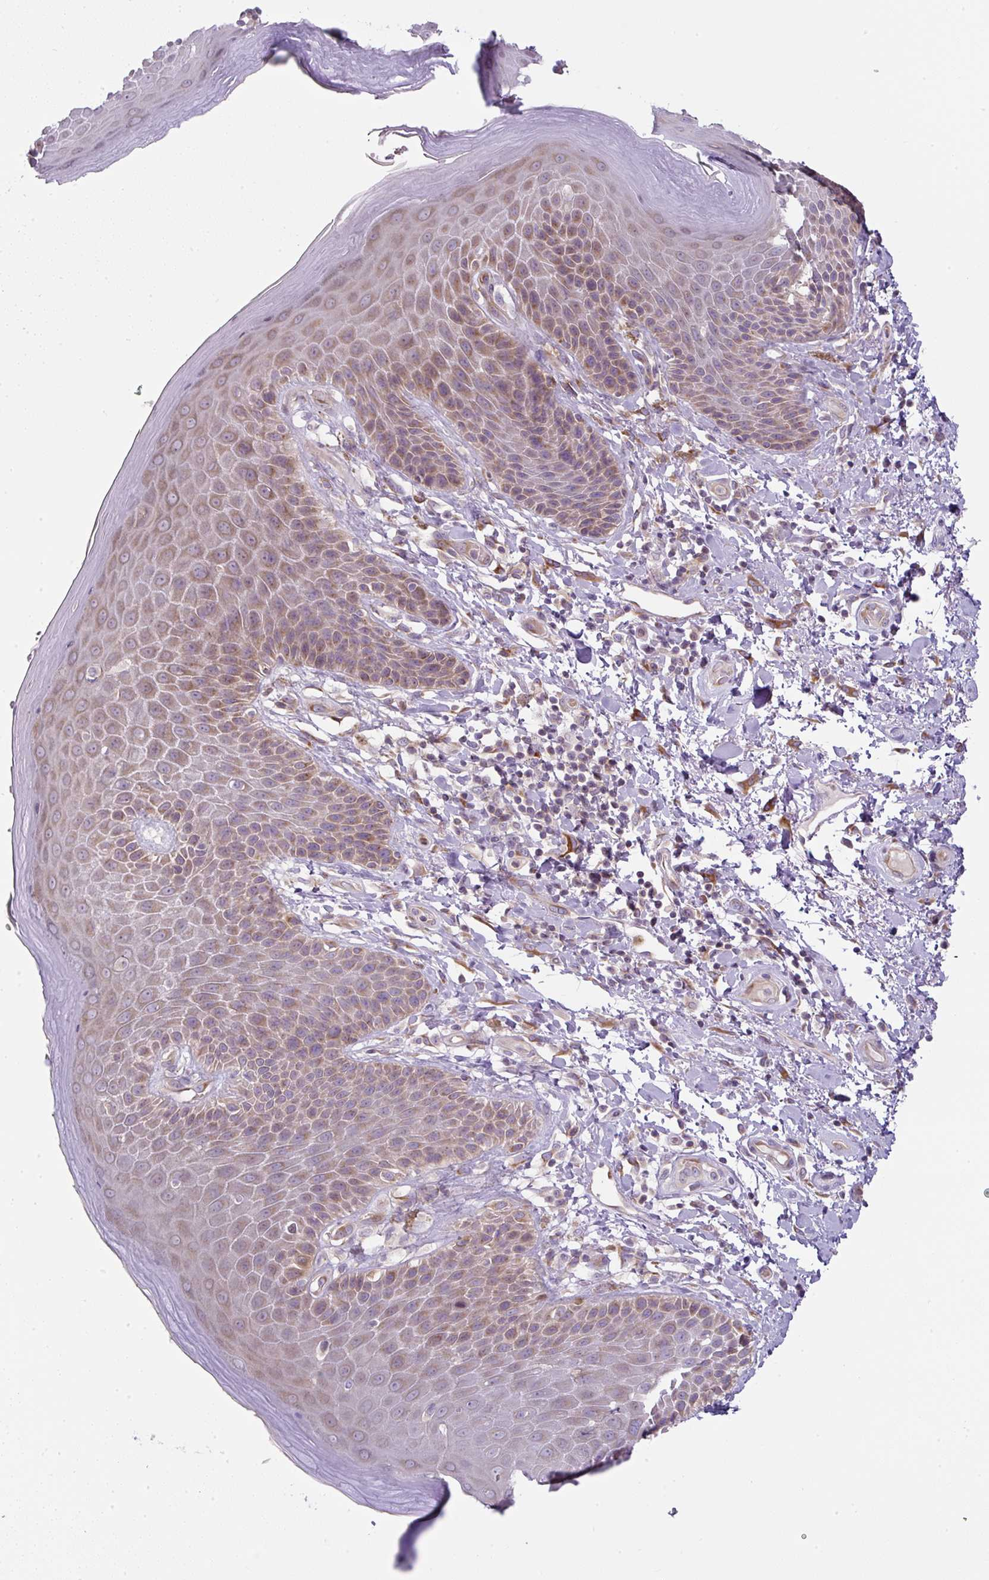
{"staining": {"intensity": "moderate", "quantity": "25%-75%", "location": "cytoplasmic/membranous"}, "tissue": "skin", "cell_type": "Epidermal cells", "image_type": "normal", "snomed": [{"axis": "morphology", "description": "Normal tissue, NOS"}, {"axis": "topography", "description": "Peripheral nerve tissue"}], "caption": "Immunohistochemistry micrograph of unremarkable skin: skin stained using IHC displays medium levels of moderate protein expression localized specifically in the cytoplasmic/membranous of epidermal cells, appearing as a cytoplasmic/membranous brown color.", "gene": "MLX", "patient": {"sex": "male", "age": 51}}